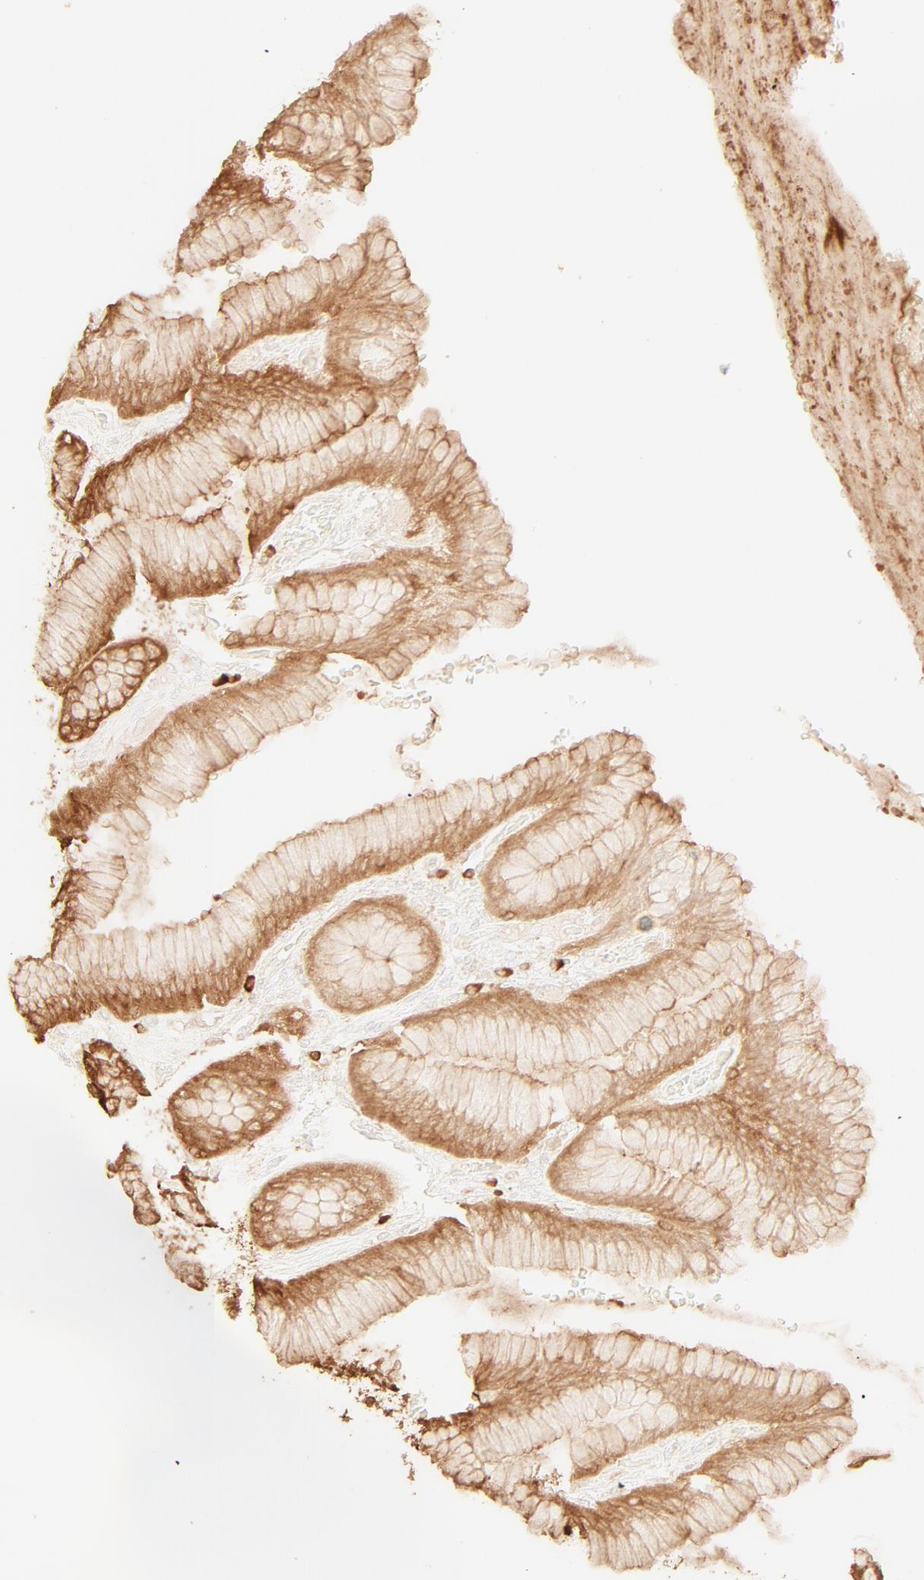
{"staining": {"intensity": "strong", "quantity": ">75%", "location": "cytoplasmic/membranous"}, "tissue": "stomach", "cell_type": "Glandular cells", "image_type": "normal", "snomed": [{"axis": "morphology", "description": "Normal tissue, NOS"}, {"axis": "morphology", "description": "Adenocarcinoma, NOS"}, {"axis": "topography", "description": "Stomach"}, {"axis": "topography", "description": "Stomach, lower"}], "caption": "An image showing strong cytoplasmic/membranous positivity in about >75% of glandular cells in benign stomach, as visualized by brown immunohistochemical staining.", "gene": "EZR", "patient": {"sex": "female", "age": 65}}